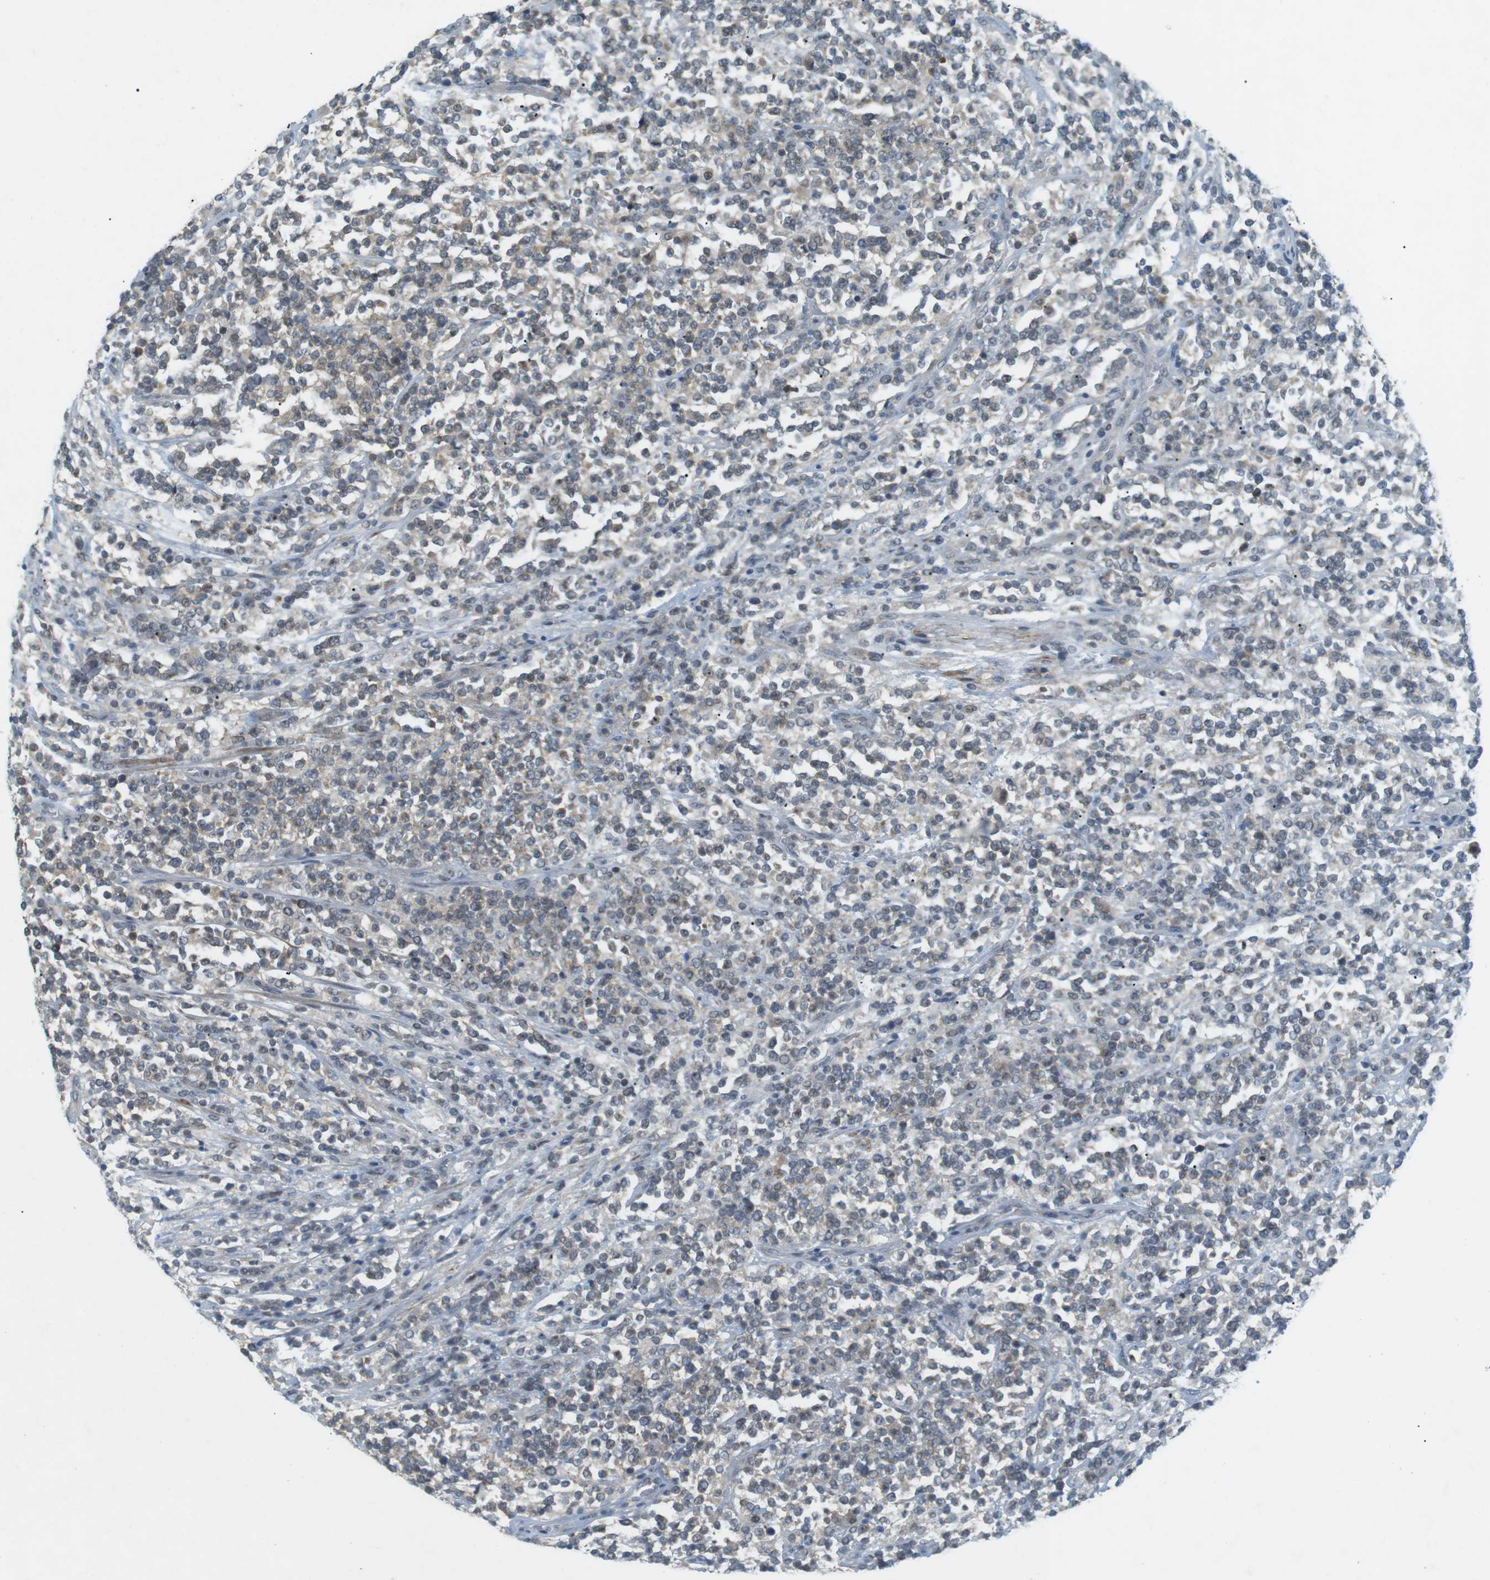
{"staining": {"intensity": "negative", "quantity": "none", "location": "none"}, "tissue": "lymphoma", "cell_type": "Tumor cells", "image_type": "cancer", "snomed": [{"axis": "morphology", "description": "Malignant lymphoma, non-Hodgkin's type, High grade"}, {"axis": "topography", "description": "Soft tissue"}], "caption": "Tumor cells are negative for brown protein staining in lymphoma.", "gene": "RTN3", "patient": {"sex": "male", "age": 18}}